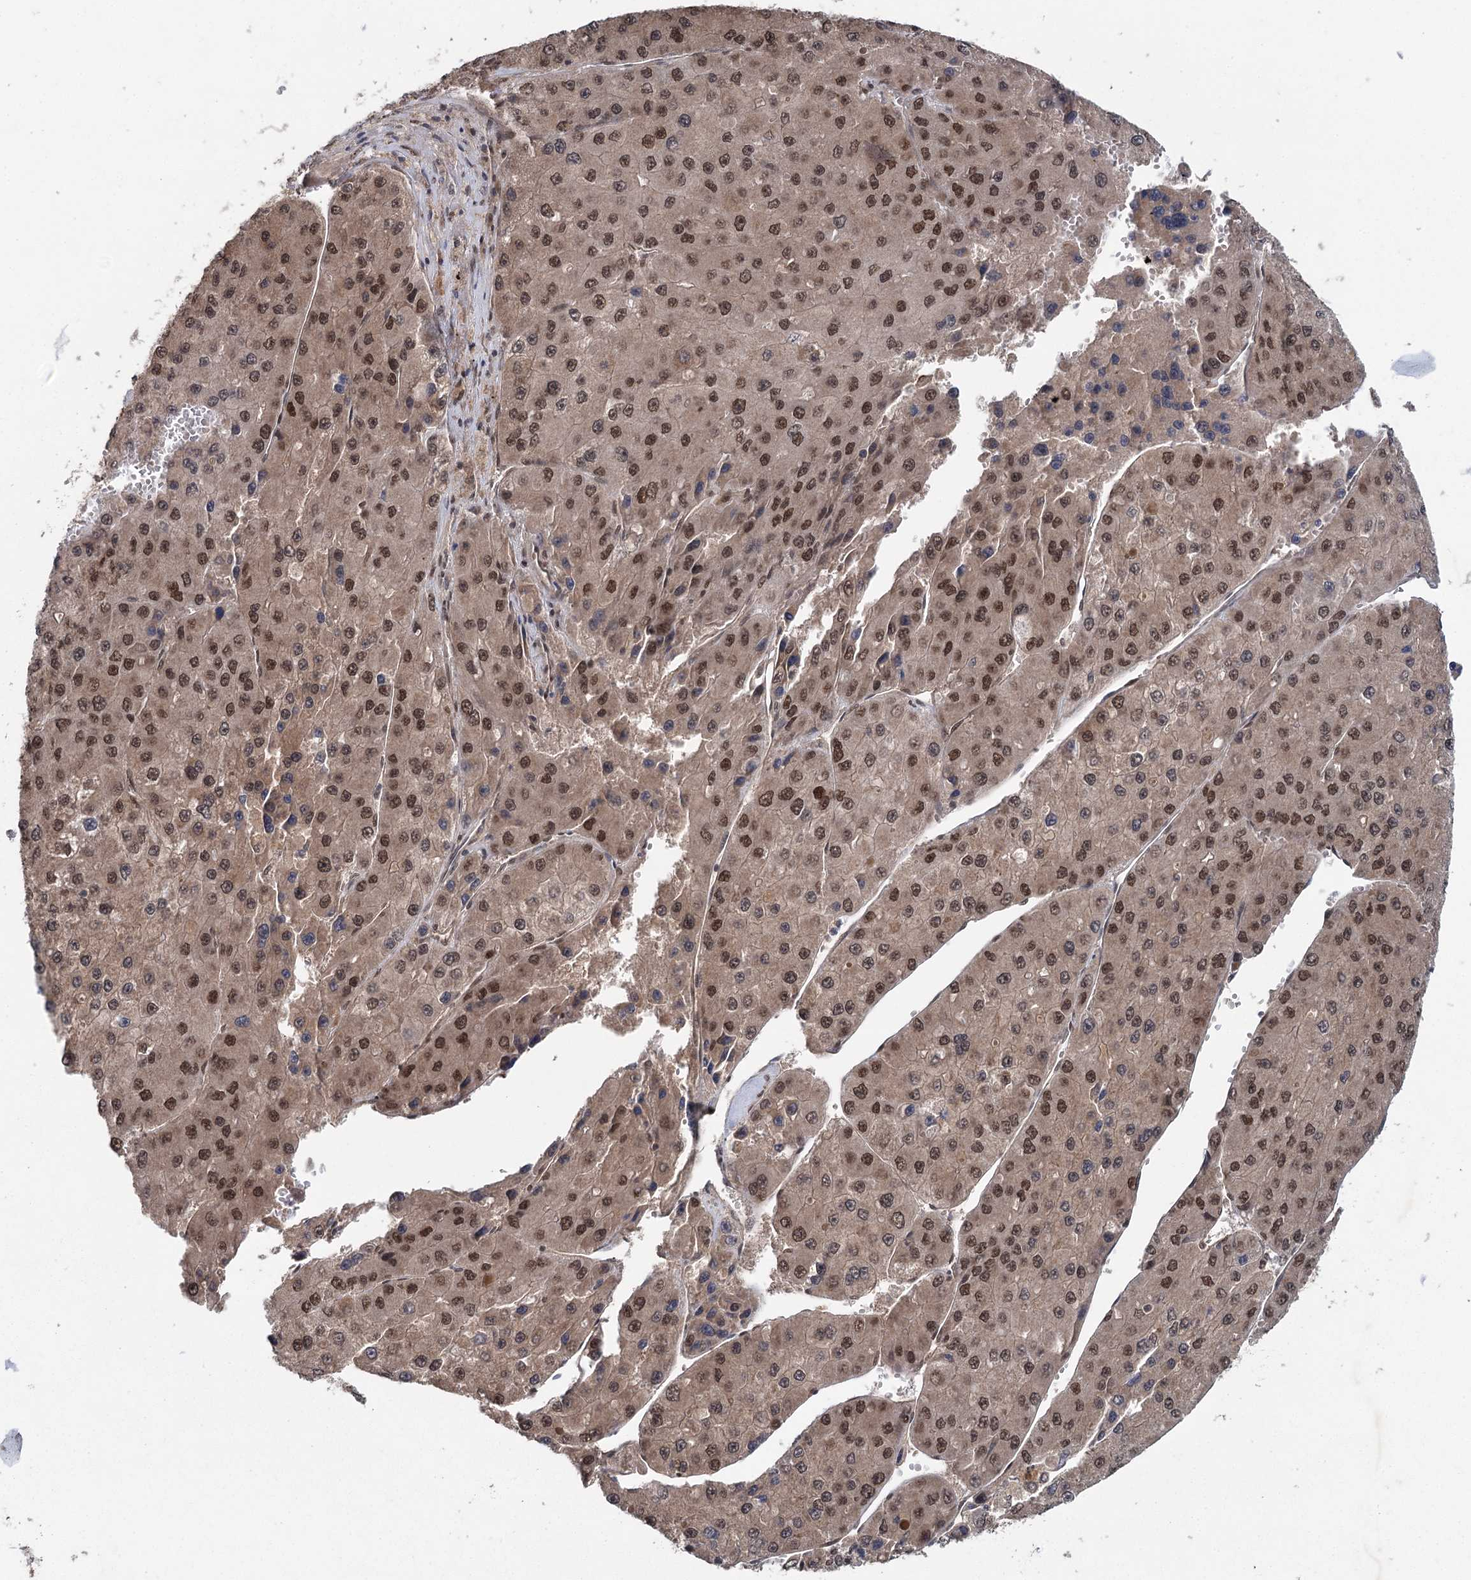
{"staining": {"intensity": "moderate", "quantity": ">75%", "location": "nuclear"}, "tissue": "liver cancer", "cell_type": "Tumor cells", "image_type": "cancer", "snomed": [{"axis": "morphology", "description": "Carcinoma, Hepatocellular, NOS"}, {"axis": "topography", "description": "Liver"}], "caption": "A brown stain labels moderate nuclear expression of a protein in liver hepatocellular carcinoma tumor cells.", "gene": "MYG1", "patient": {"sex": "female", "age": 73}}